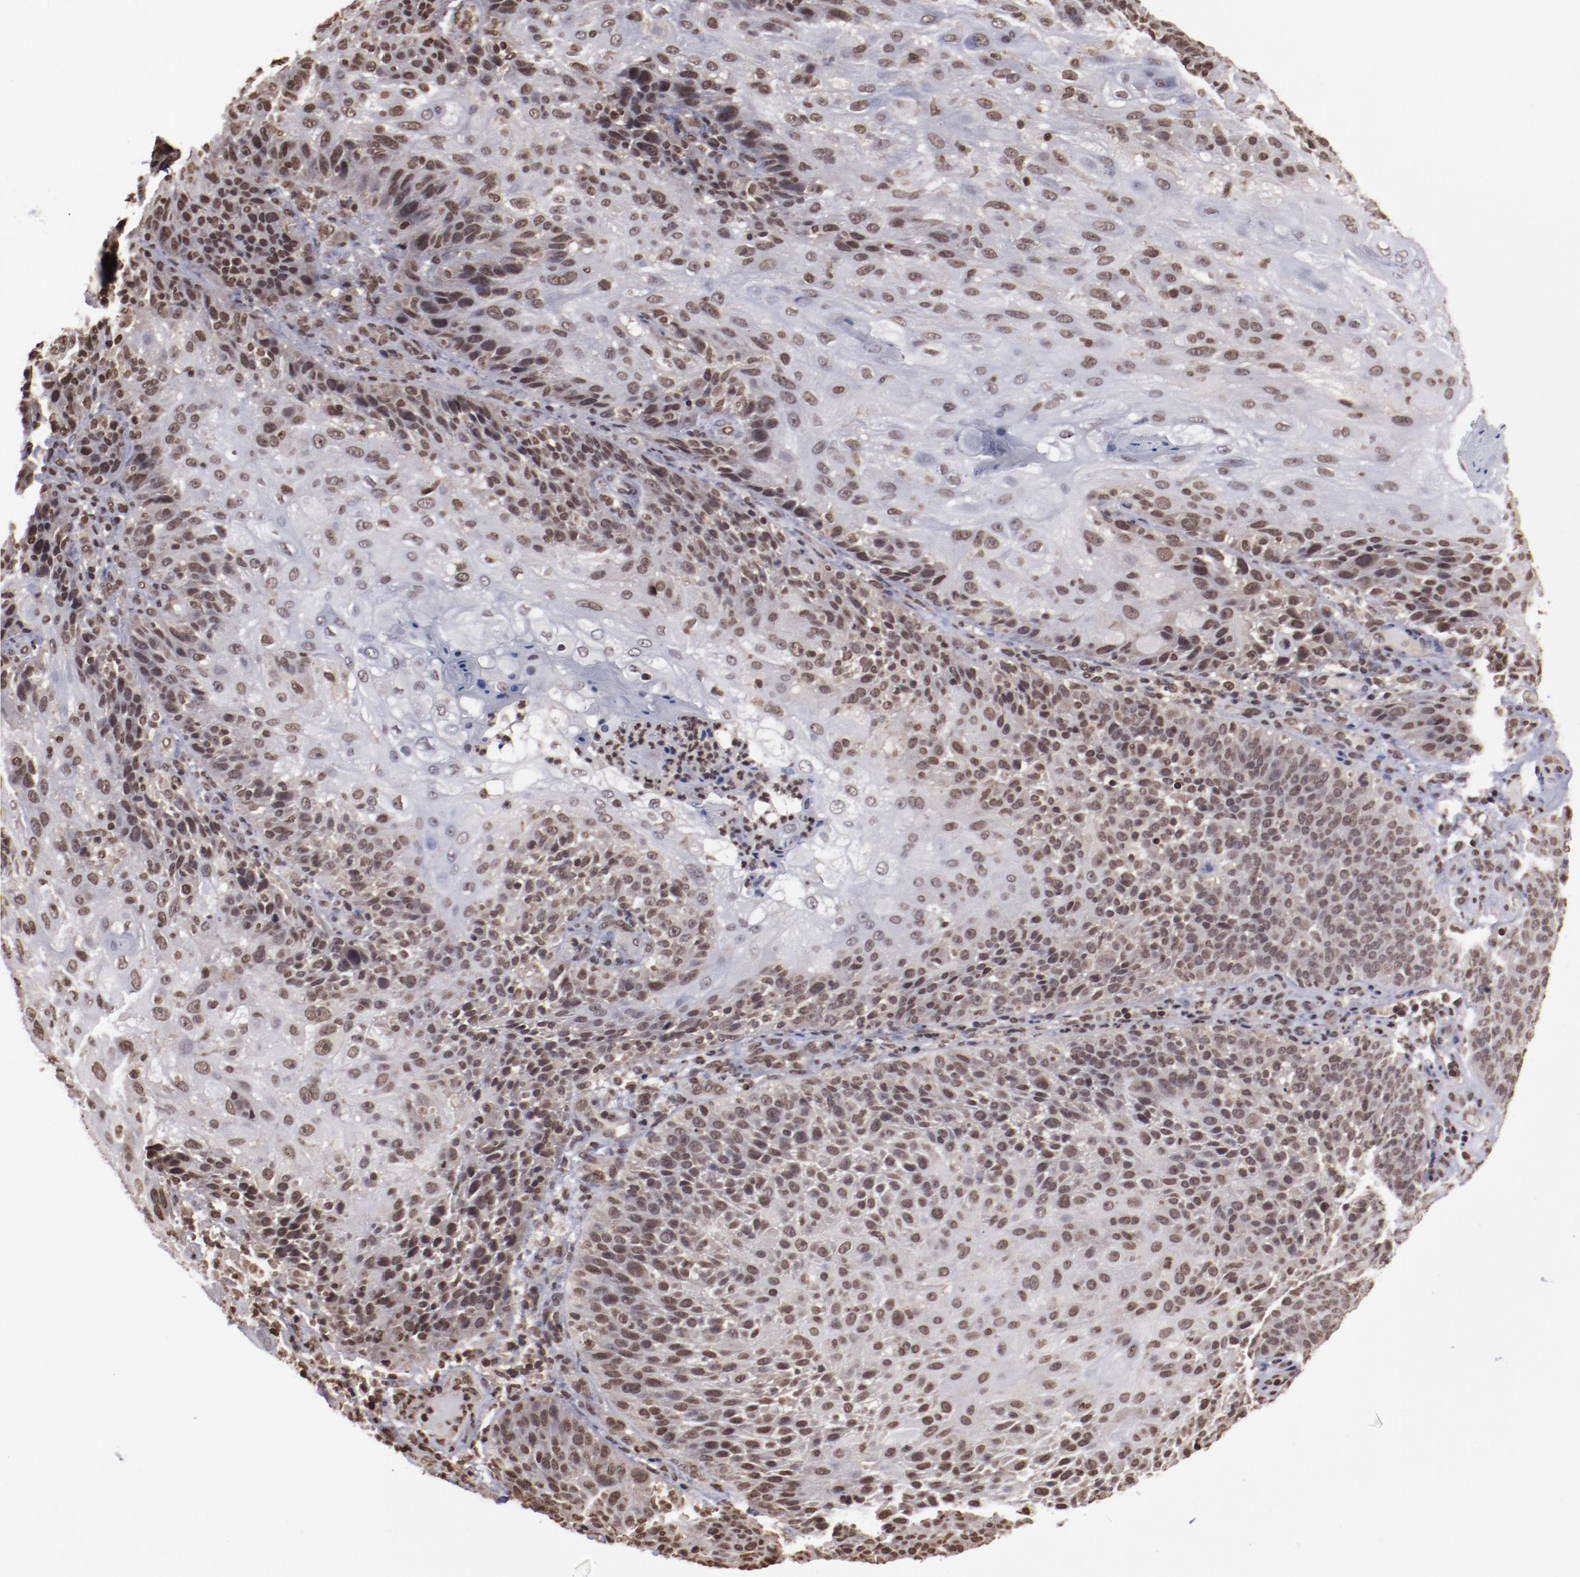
{"staining": {"intensity": "moderate", "quantity": ">75%", "location": "nuclear"}, "tissue": "skin cancer", "cell_type": "Tumor cells", "image_type": "cancer", "snomed": [{"axis": "morphology", "description": "Normal tissue, NOS"}, {"axis": "morphology", "description": "Squamous cell carcinoma, NOS"}, {"axis": "topography", "description": "Skin"}], "caption": "An immunohistochemistry (IHC) photomicrograph of tumor tissue is shown. Protein staining in brown highlights moderate nuclear positivity in skin squamous cell carcinoma within tumor cells.", "gene": "AKT1", "patient": {"sex": "female", "age": 83}}